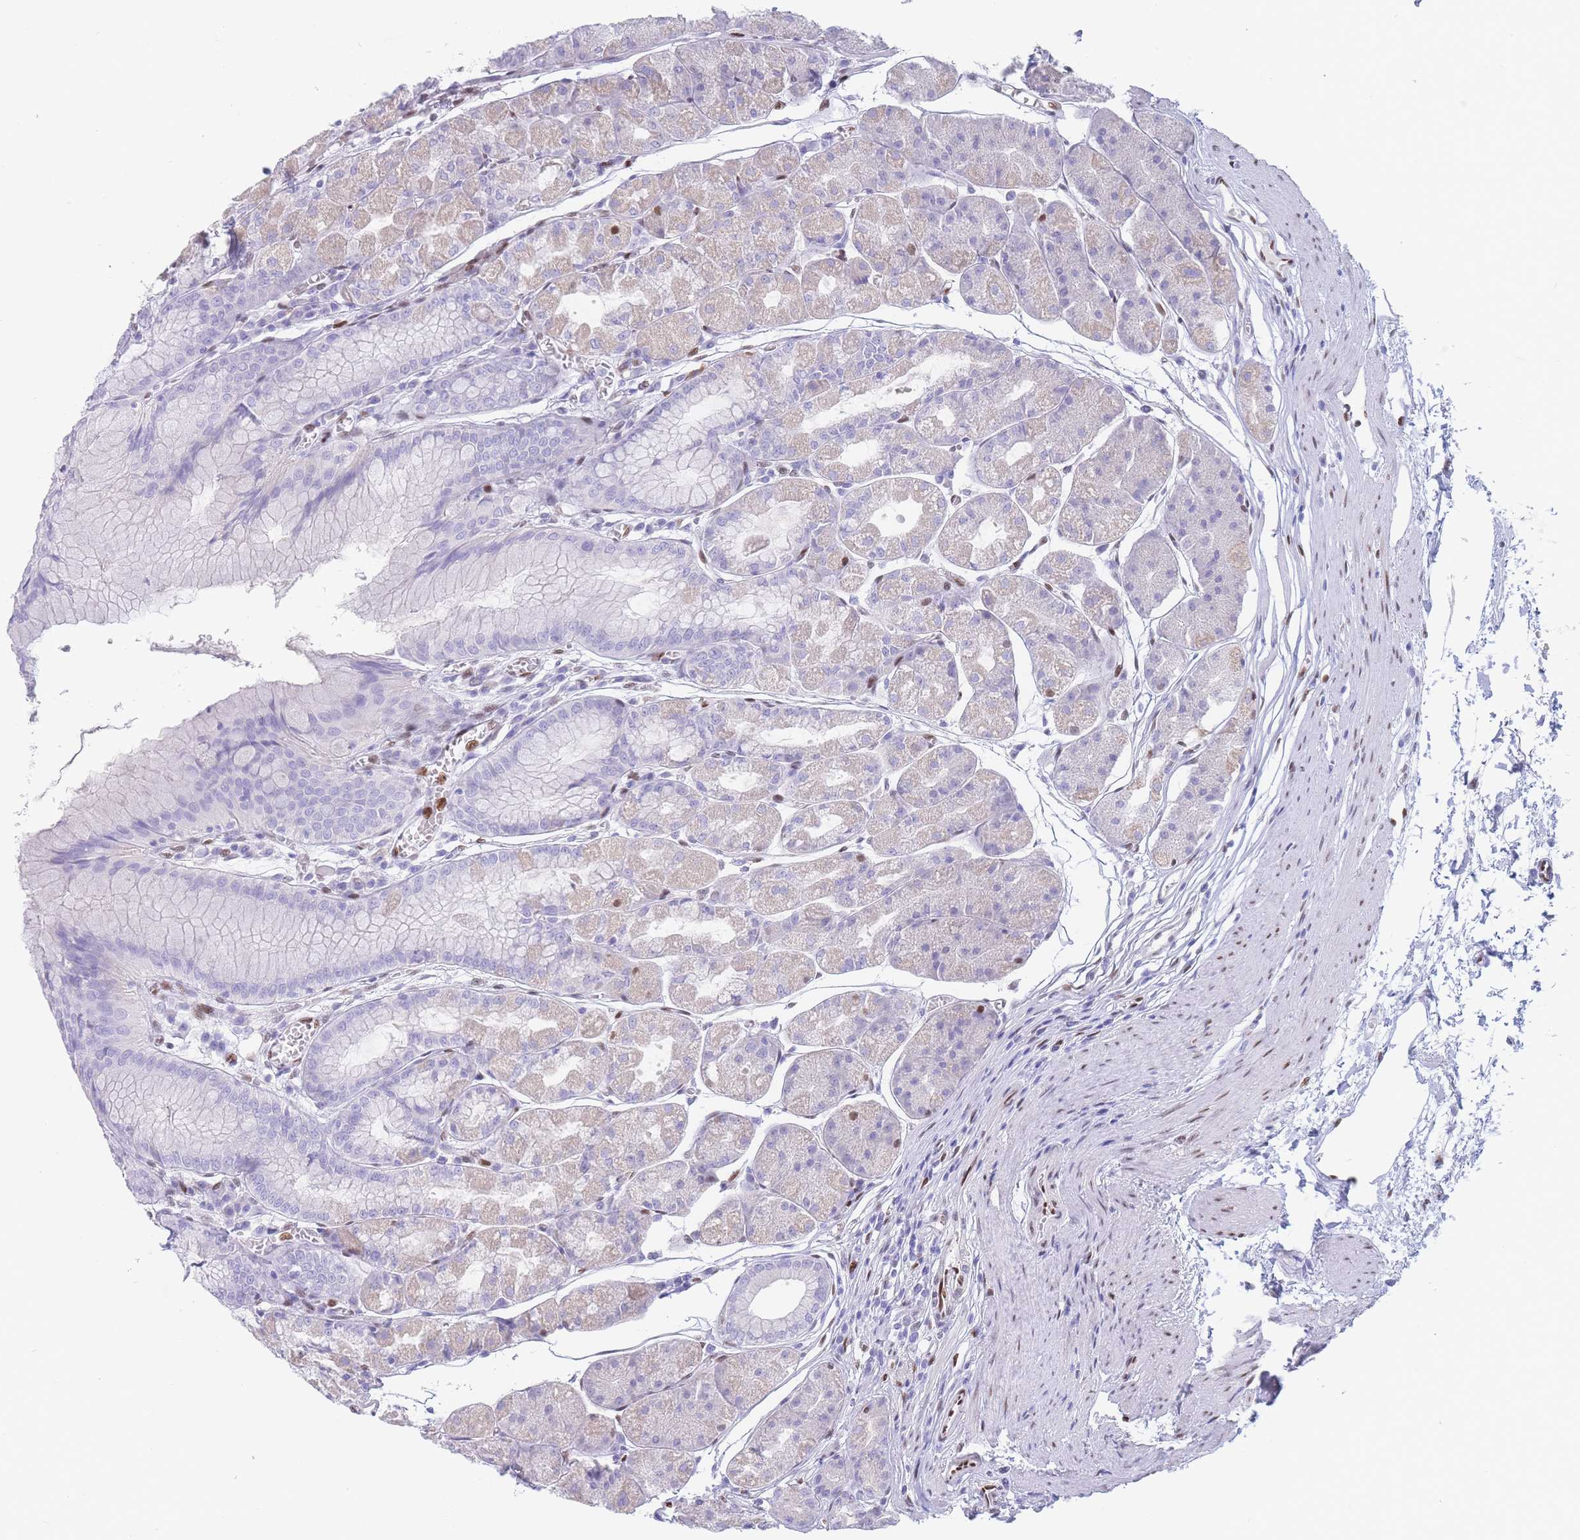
{"staining": {"intensity": "moderate", "quantity": "<25%", "location": "nuclear"}, "tissue": "stomach", "cell_type": "Glandular cells", "image_type": "normal", "snomed": [{"axis": "morphology", "description": "Normal tissue, NOS"}, {"axis": "topography", "description": "Stomach"}], "caption": "An immunohistochemistry histopathology image of benign tissue is shown. Protein staining in brown shows moderate nuclear positivity in stomach within glandular cells.", "gene": "PSMB5", "patient": {"sex": "male", "age": 55}}